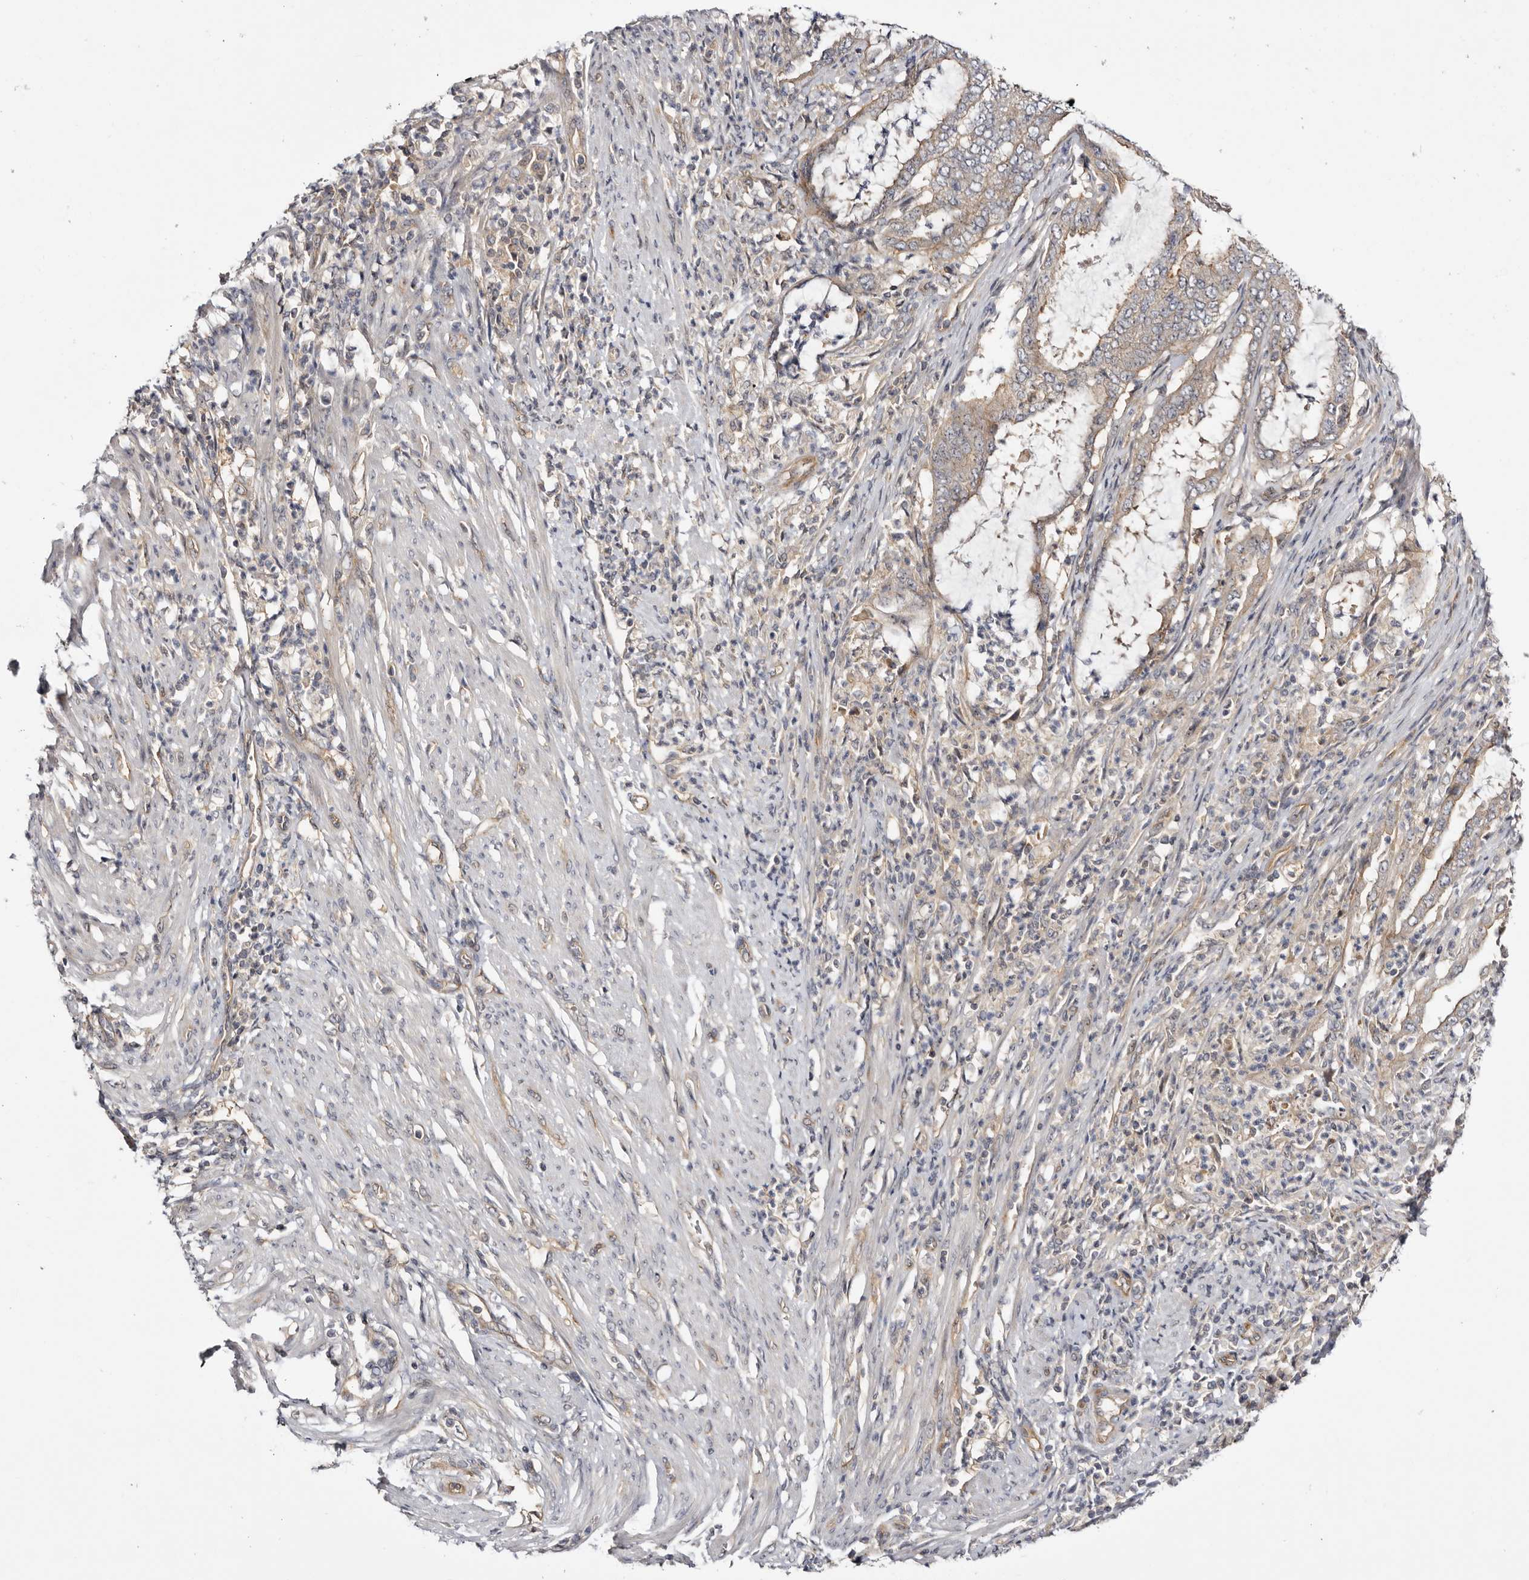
{"staining": {"intensity": "weak", "quantity": "<25%", "location": "cytoplasmic/membranous"}, "tissue": "endometrial cancer", "cell_type": "Tumor cells", "image_type": "cancer", "snomed": [{"axis": "morphology", "description": "Adenocarcinoma, NOS"}, {"axis": "topography", "description": "Endometrium"}], "caption": "Immunohistochemical staining of human endometrial adenocarcinoma reveals no significant positivity in tumor cells. (Immunohistochemistry, brightfield microscopy, high magnification).", "gene": "PANK4", "patient": {"sex": "female", "age": 51}}